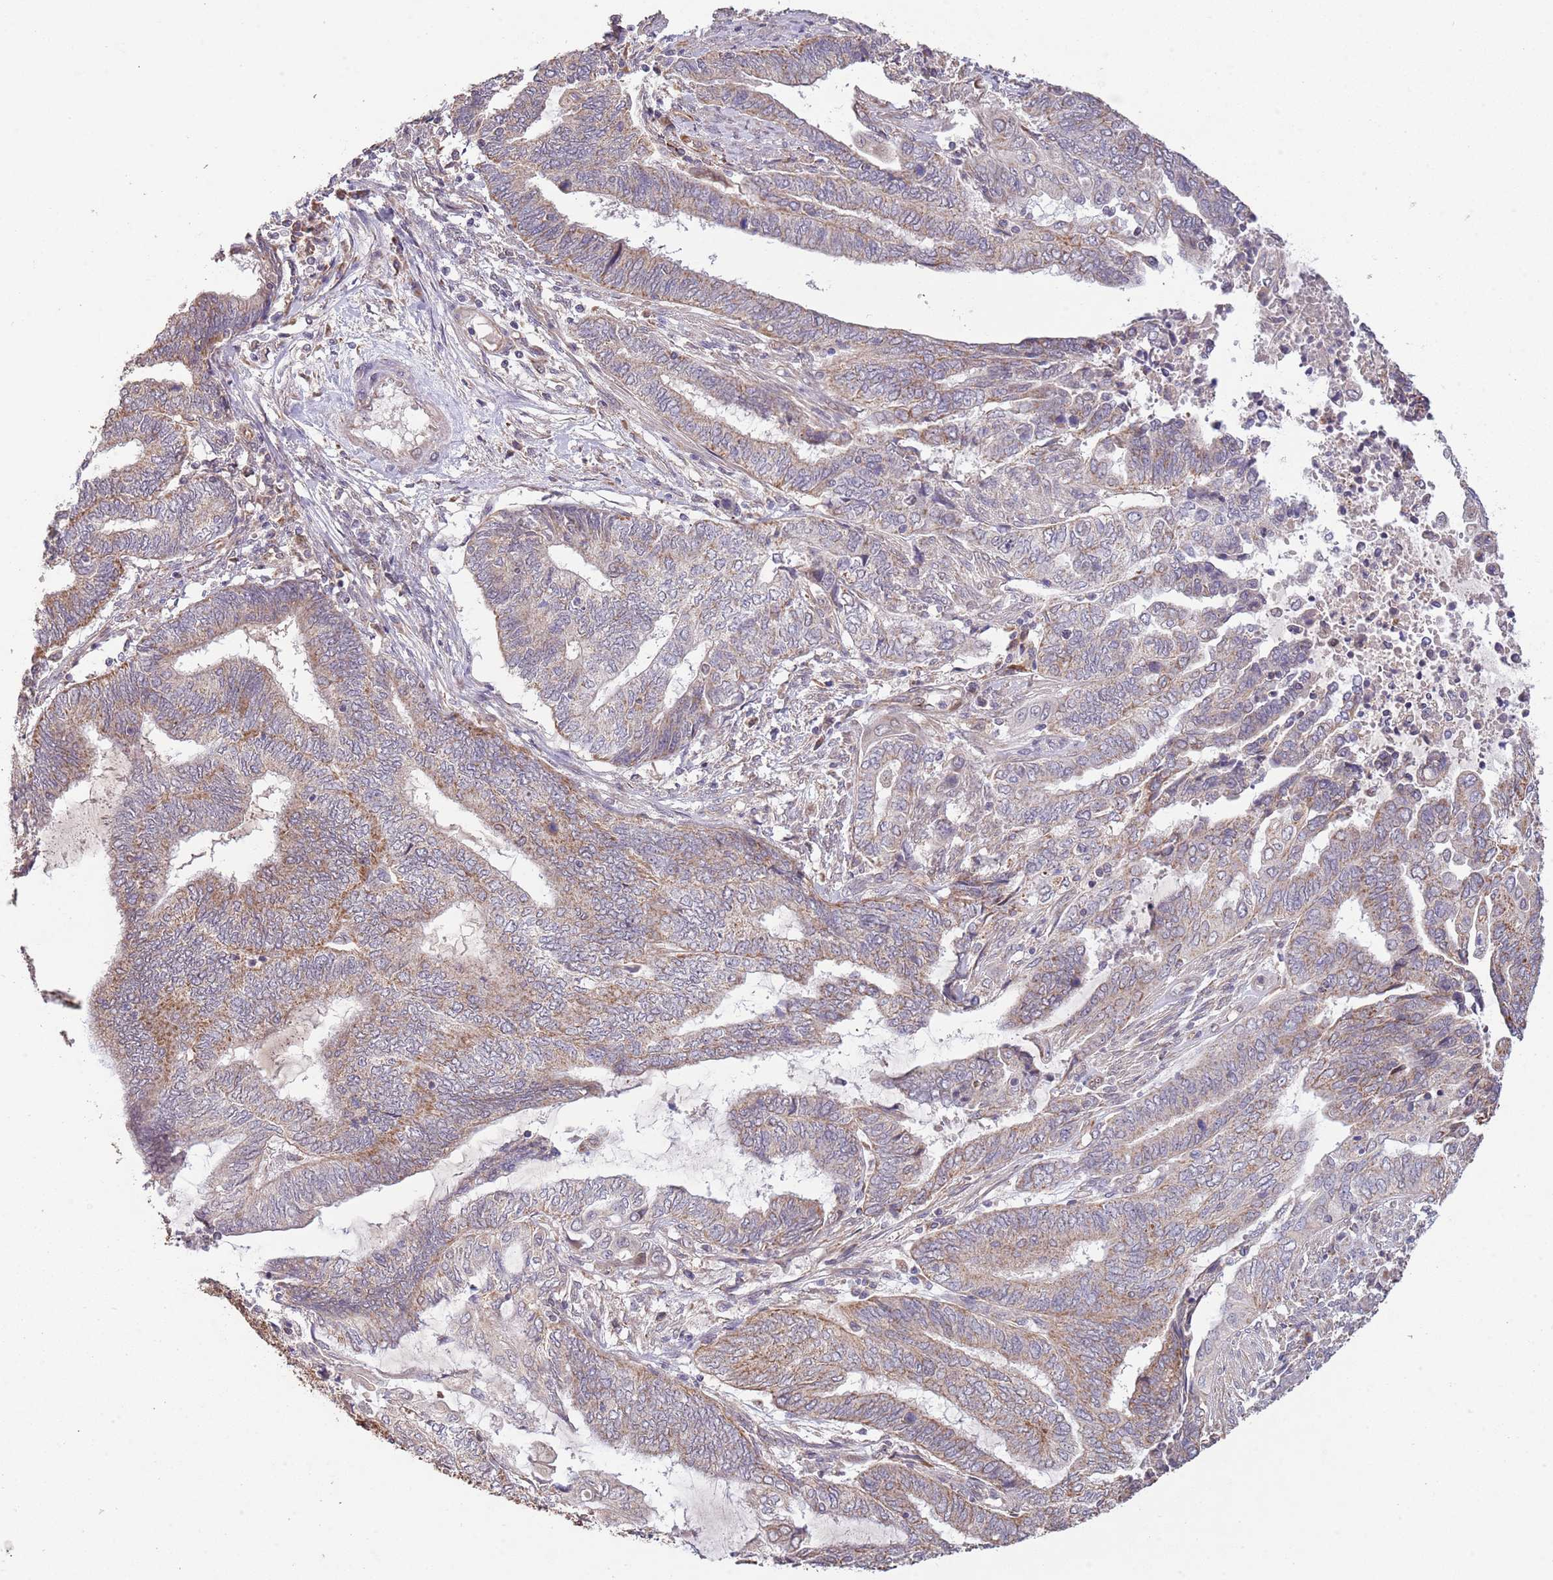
{"staining": {"intensity": "moderate", "quantity": "<25%", "location": "cytoplasmic/membranous"}, "tissue": "endometrial cancer", "cell_type": "Tumor cells", "image_type": "cancer", "snomed": [{"axis": "morphology", "description": "Adenocarcinoma, NOS"}, {"axis": "topography", "description": "Uterus"}, {"axis": "topography", "description": "Endometrium"}], "caption": "A brown stain highlights moderate cytoplasmic/membranous staining of a protein in endometrial cancer (adenocarcinoma) tumor cells.", "gene": "IVD", "patient": {"sex": "female", "age": 70}}